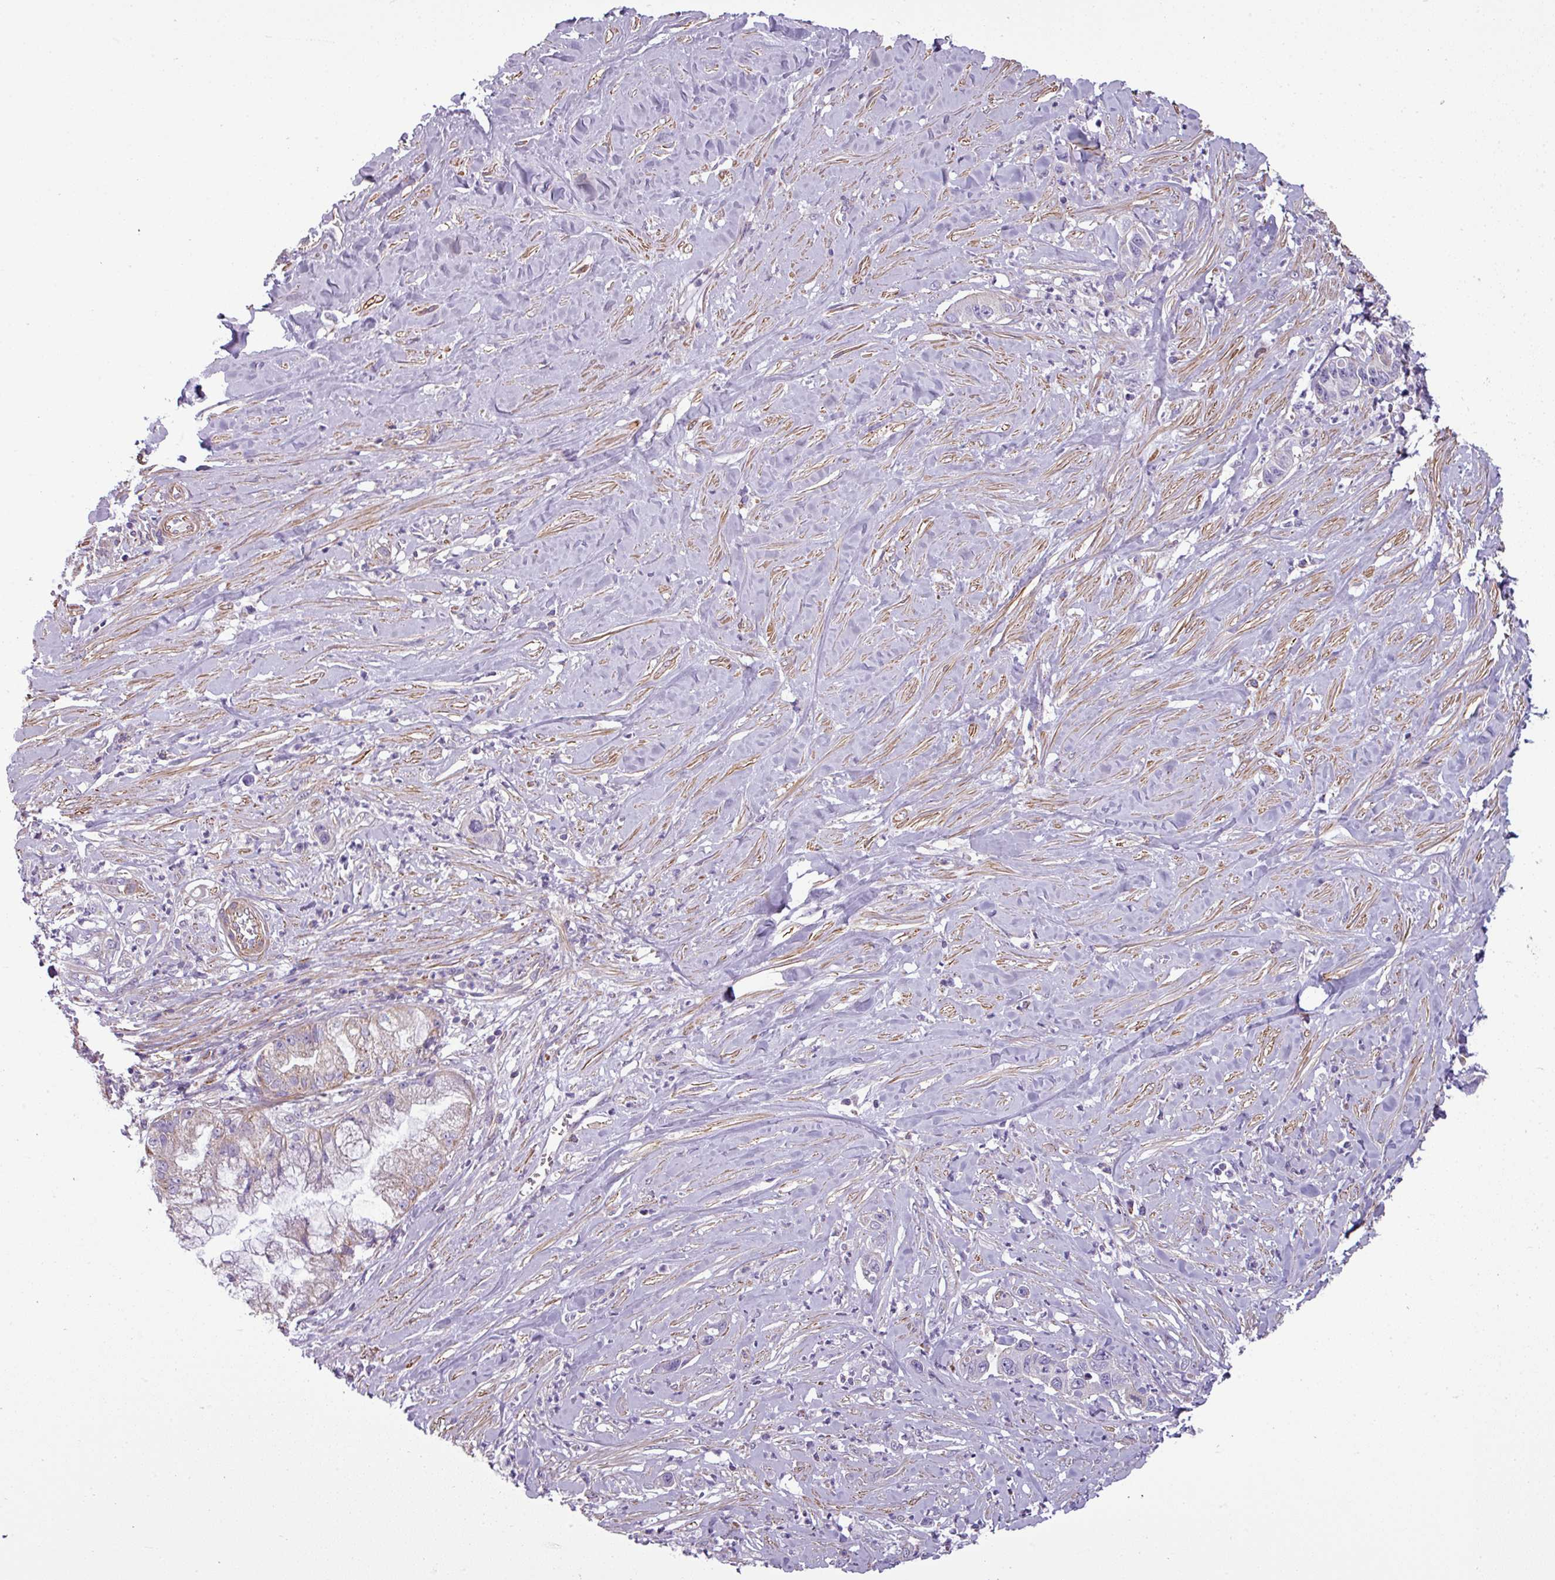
{"staining": {"intensity": "weak", "quantity": "<25%", "location": "cytoplasmic/membranous"}, "tissue": "pancreatic cancer", "cell_type": "Tumor cells", "image_type": "cancer", "snomed": [{"axis": "morphology", "description": "Adenocarcinoma, NOS"}, {"axis": "topography", "description": "Pancreas"}], "caption": "An immunohistochemistry photomicrograph of pancreatic cancer (adenocarcinoma) is shown. There is no staining in tumor cells of pancreatic cancer (adenocarcinoma).", "gene": "BTN2A2", "patient": {"sex": "male", "age": 73}}